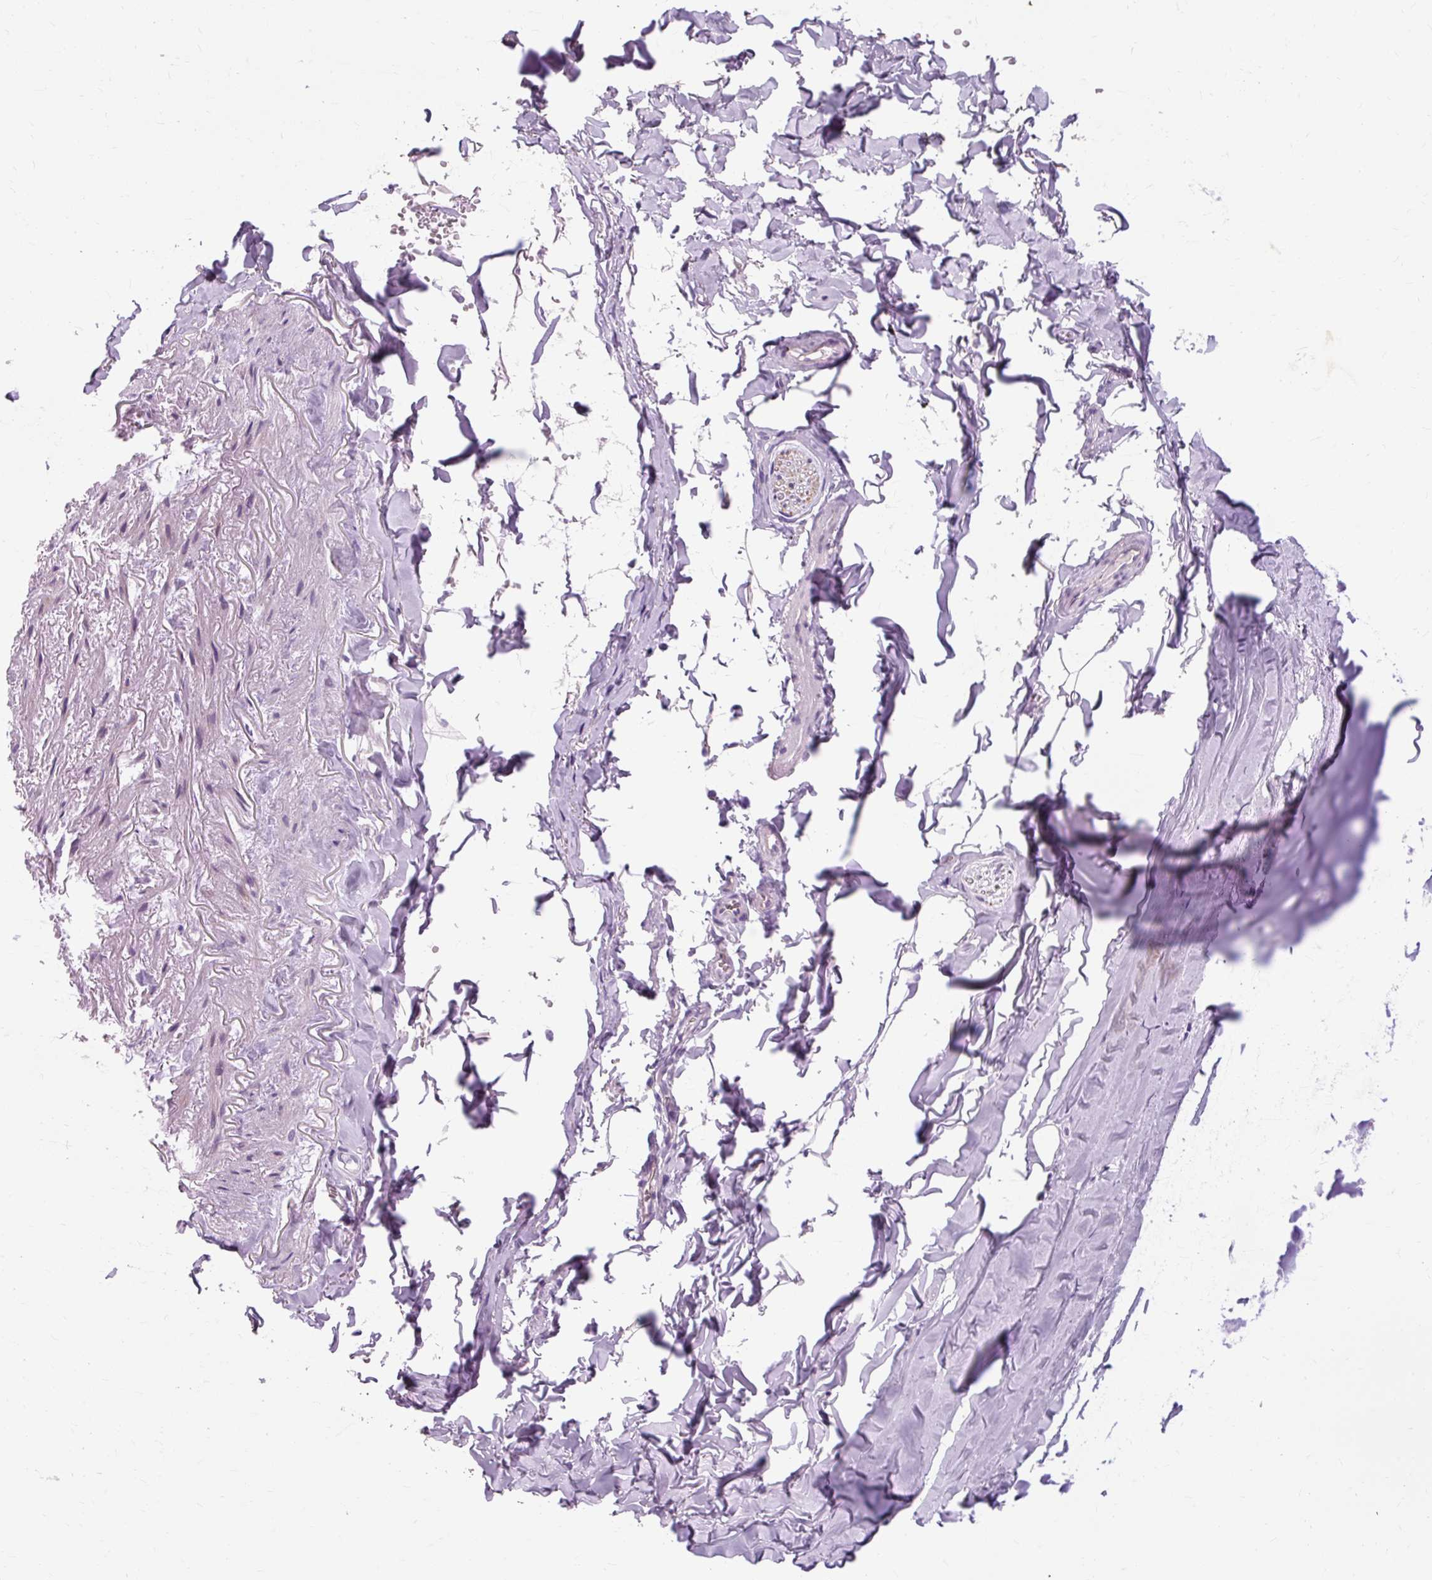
{"staining": {"intensity": "negative", "quantity": "none", "location": "none"}, "tissue": "adipose tissue", "cell_type": "Adipocytes", "image_type": "normal", "snomed": [{"axis": "morphology", "description": "Normal tissue, NOS"}, {"axis": "topography", "description": "Cartilage tissue"}, {"axis": "topography", "description": "Bronchus"}, {"axis": "topography", "description": "Peripheral nerve tissue"}], "caption": "This is a photomicrograph of immunohistochemistry staining of unremarkable adipose tissue, which shows no staining in adipocytes. (DAB (3,3'-diaminobenzidine) immunohistochemistry visualized using brightfield microscopy, high magnification).", "gene": "TMEM89", "patient": {"sex": "female", "age": 59}}